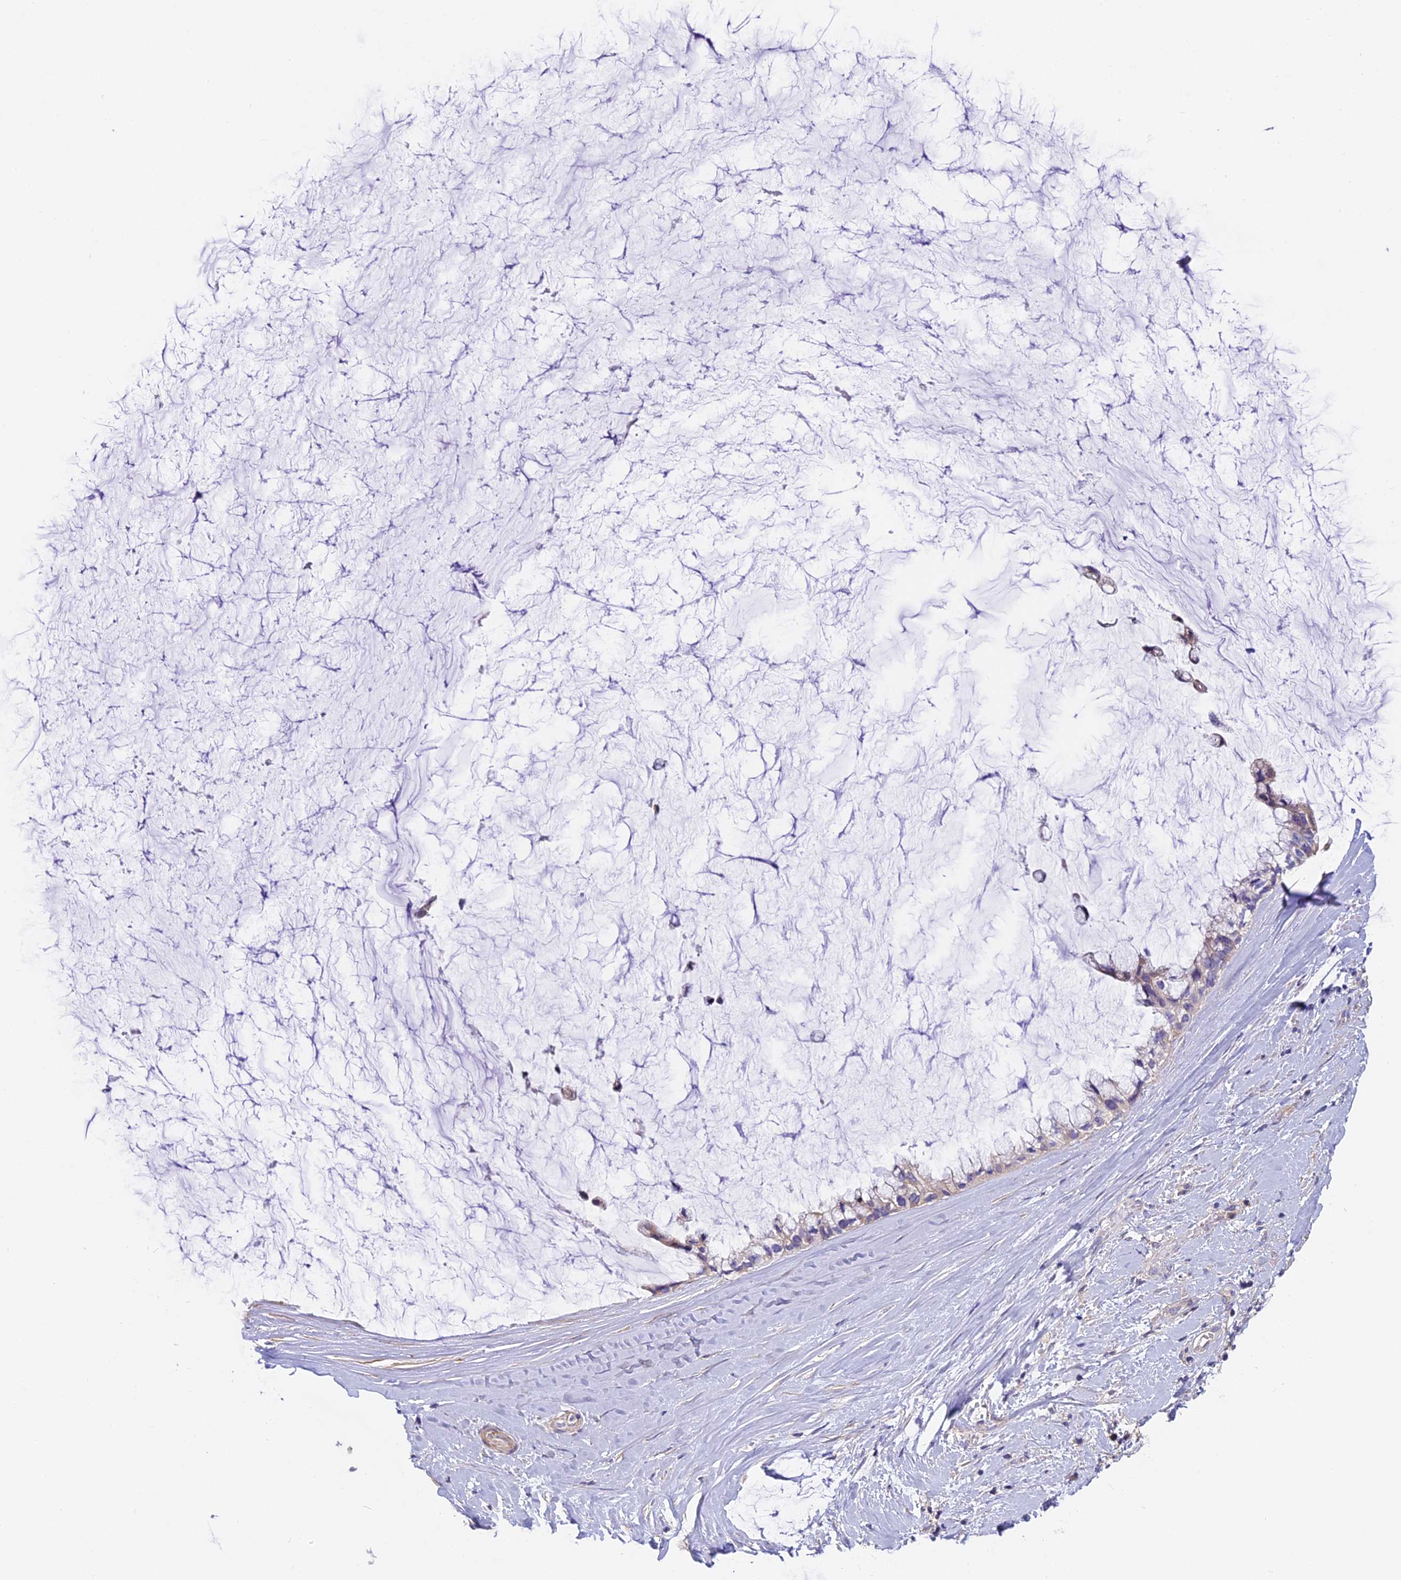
{"staining": {"intensity": "weak", "quantity": "<25%", "location": "cytoplasmic/membranous"}, "tissue": "ovarian cancer", "cell_type": "Tumor cells", "image_type": "cancer", "snomed": [{"axis": "morphology", "description": "Cystadenocarcinoma, mucinous, NOS"}, {"axis": "topography", "description": "Ovary"}], "caption": "This is an immunohistochemistry (IHC) photomicrograph of human ovarian cancer (mucinous cystadenocarcinoma). There is no staining in tumor cells.", "gene": "FAM98C", "patient": {"sex": "female", "age": 39}}